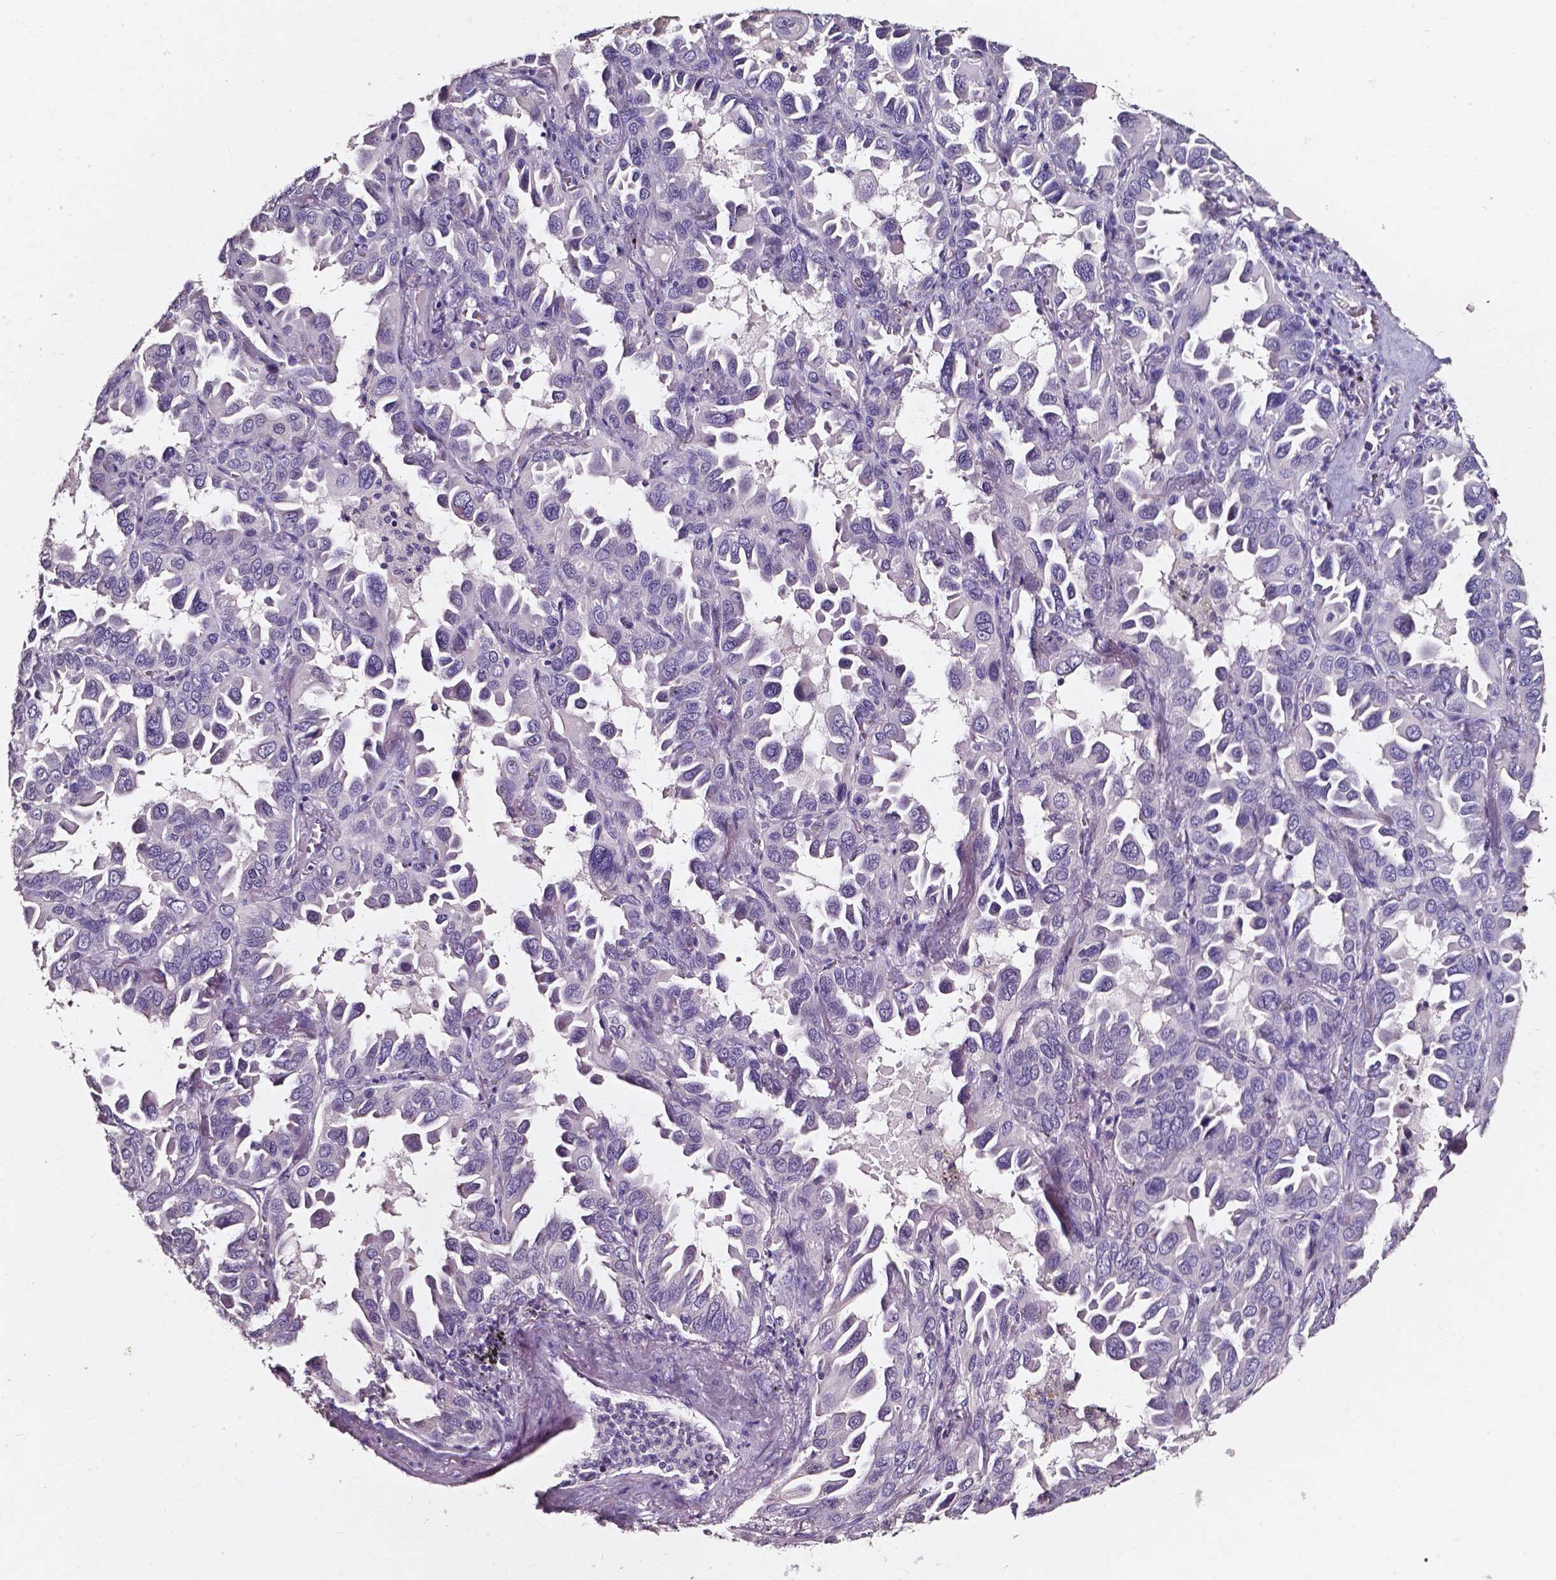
{"staining": {"intensity": "negative", "quantity": "none", "location": "none"}, "tissue": "lung cancer", "cell_type": "Tumor cells", "image_type": "cancer", "snomed": [{"axis": "morphology", "description": "Adenocarcinoma, NOS"}, {"axis": "topography", "description": "Lung"}], "caption": "This is an immunohistochemistry image of adenocarcinoma (lung). There is no positivity in tumor cells.", "gene": "AKR1B10", "patient": {"sex": "male", "age": 64}}